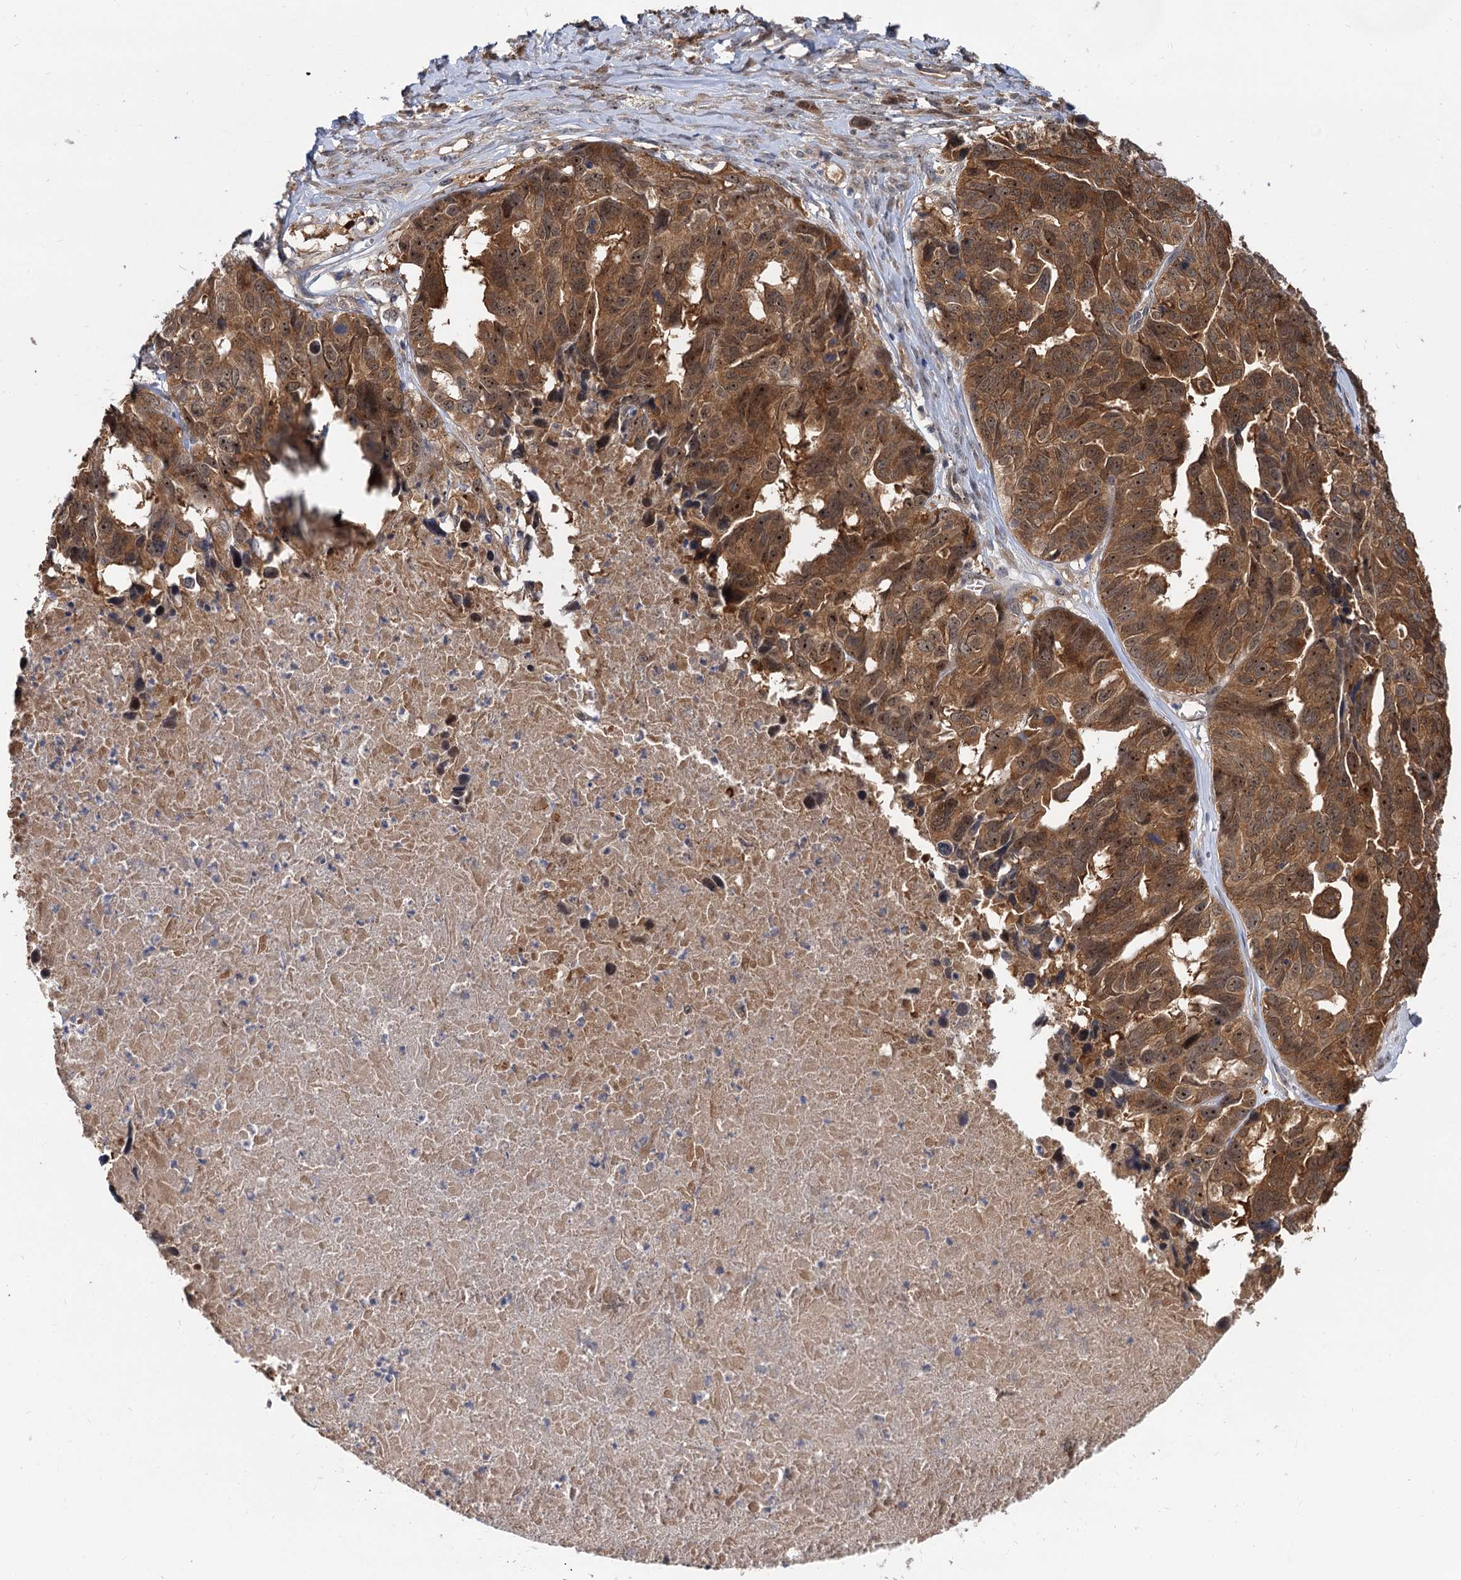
{"staining": {"intensity": "strong", "quantity": ">75%", "location": "cytoplasmic/membranous"}, "tissue": "ovarian cancer", "cell_type": "Tumor cells", "image_type": "cancer", "snomed": [{"axis": "morphology", "description": "Cystadenocarcinoma, serous, NOS"}, {"axis": "topography", "description": "Ovary"}], "caption": "Ovarian cancer (serous cystadenocarcinoma) stained with a brown dye reveals strong cytoplasmic/membranous positive expression in approximately >75% of tumor cells.", "gene": "SNX15", "patient": {"sex": "female", "age": 79}}